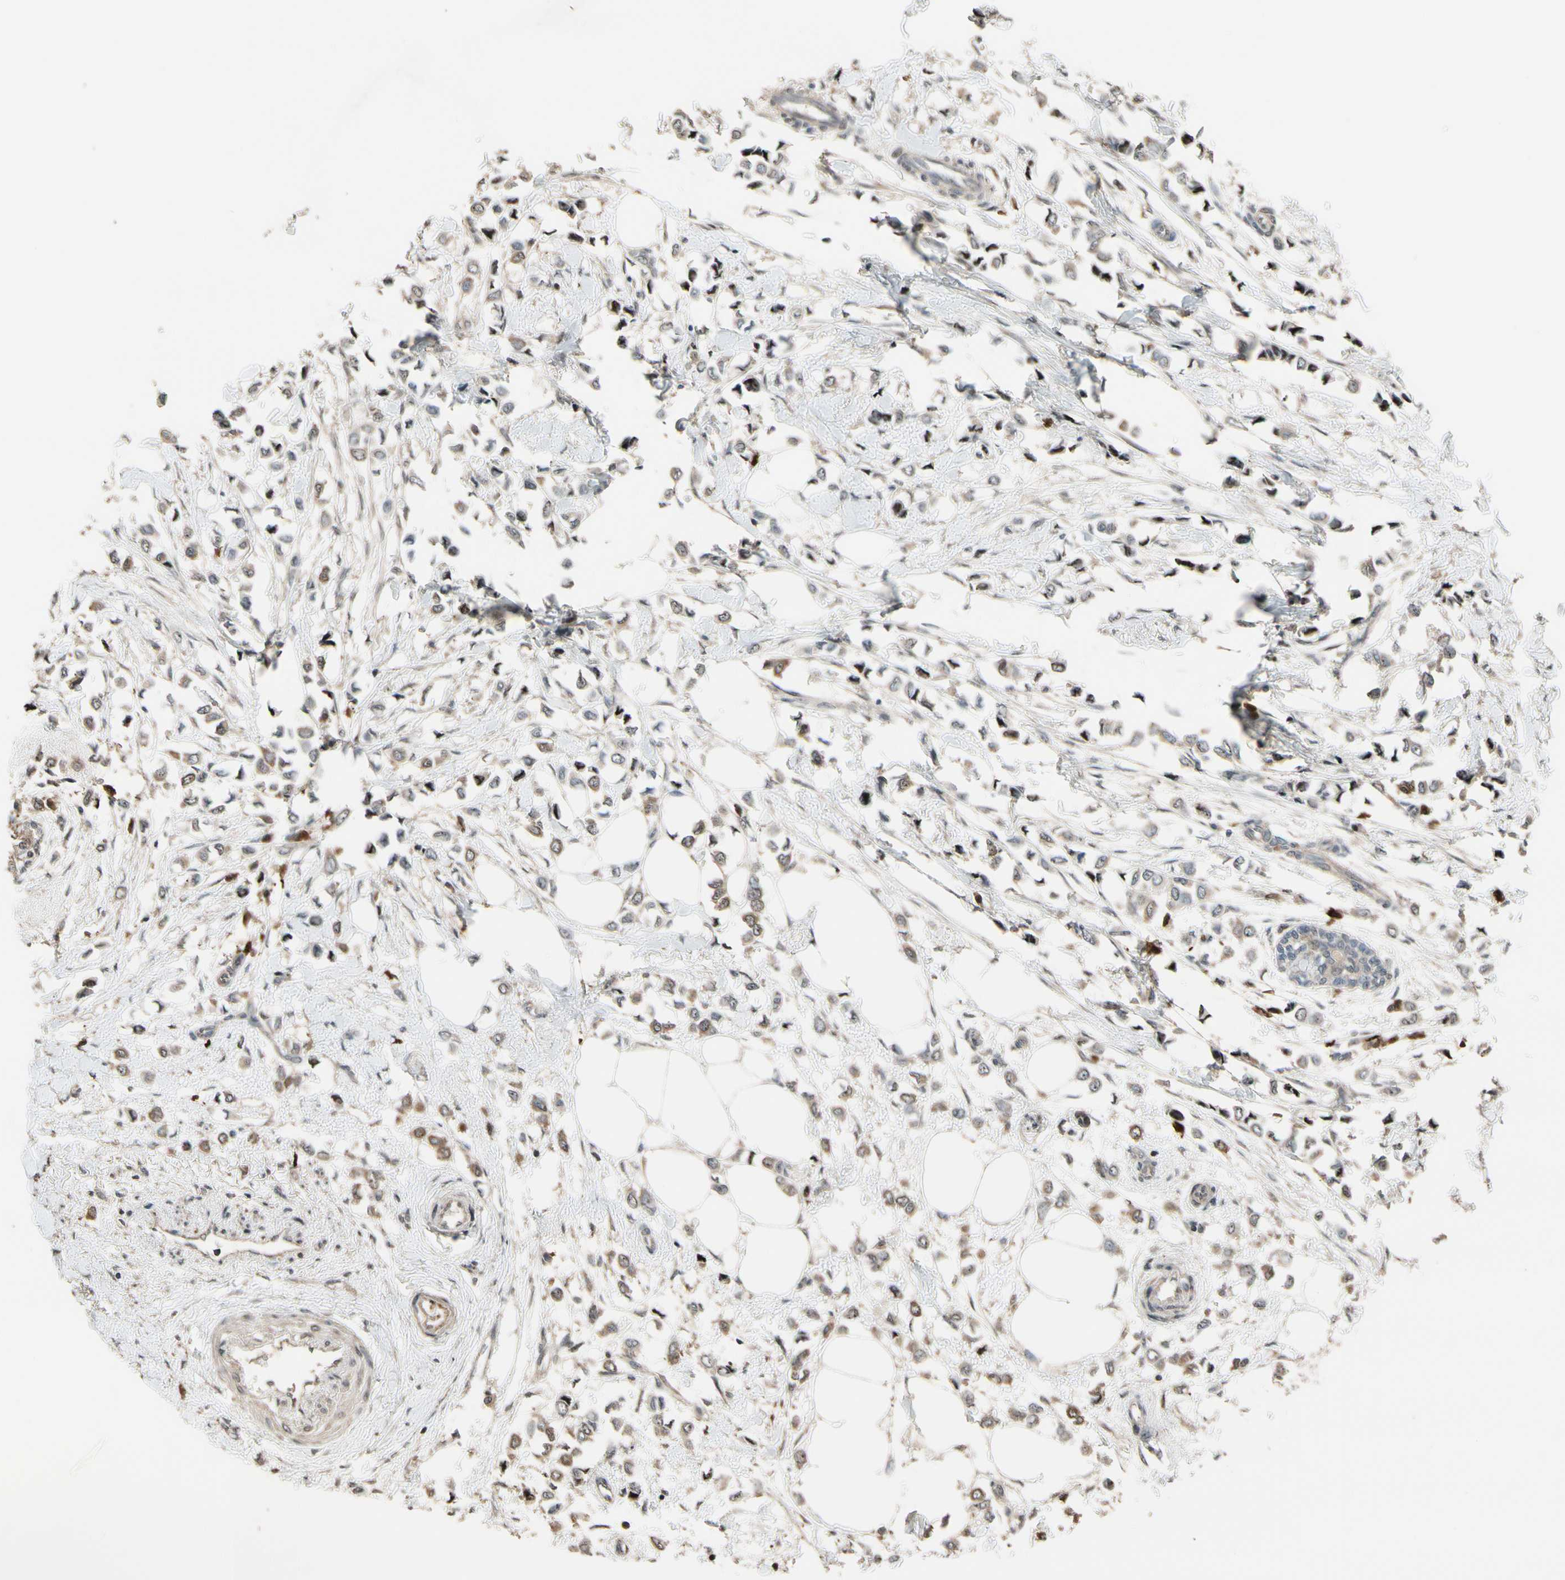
{"staining": {"intensity": "weak", "quantity": "25%-75%", "location": "cytoplasmic/membranous"}, "tissue": "breast cancer", "cell_type": "Tumor cells", "image_type": "cancer", "snomed": [{"axis": "morphology", "description": "Lobular carcinoma"}, {"axis": "topography", "description": "Breast"}], "caption": "A high-resolution image shows immunohistochemistry staining of breast cancer (lobular carcinoma), which demonstrates weak cytoplasmic/membranous expression in approximately 25%-75% of tumor cells.", "gene": "CSF1R", "patient": {"sex": "female", "age": 51}}